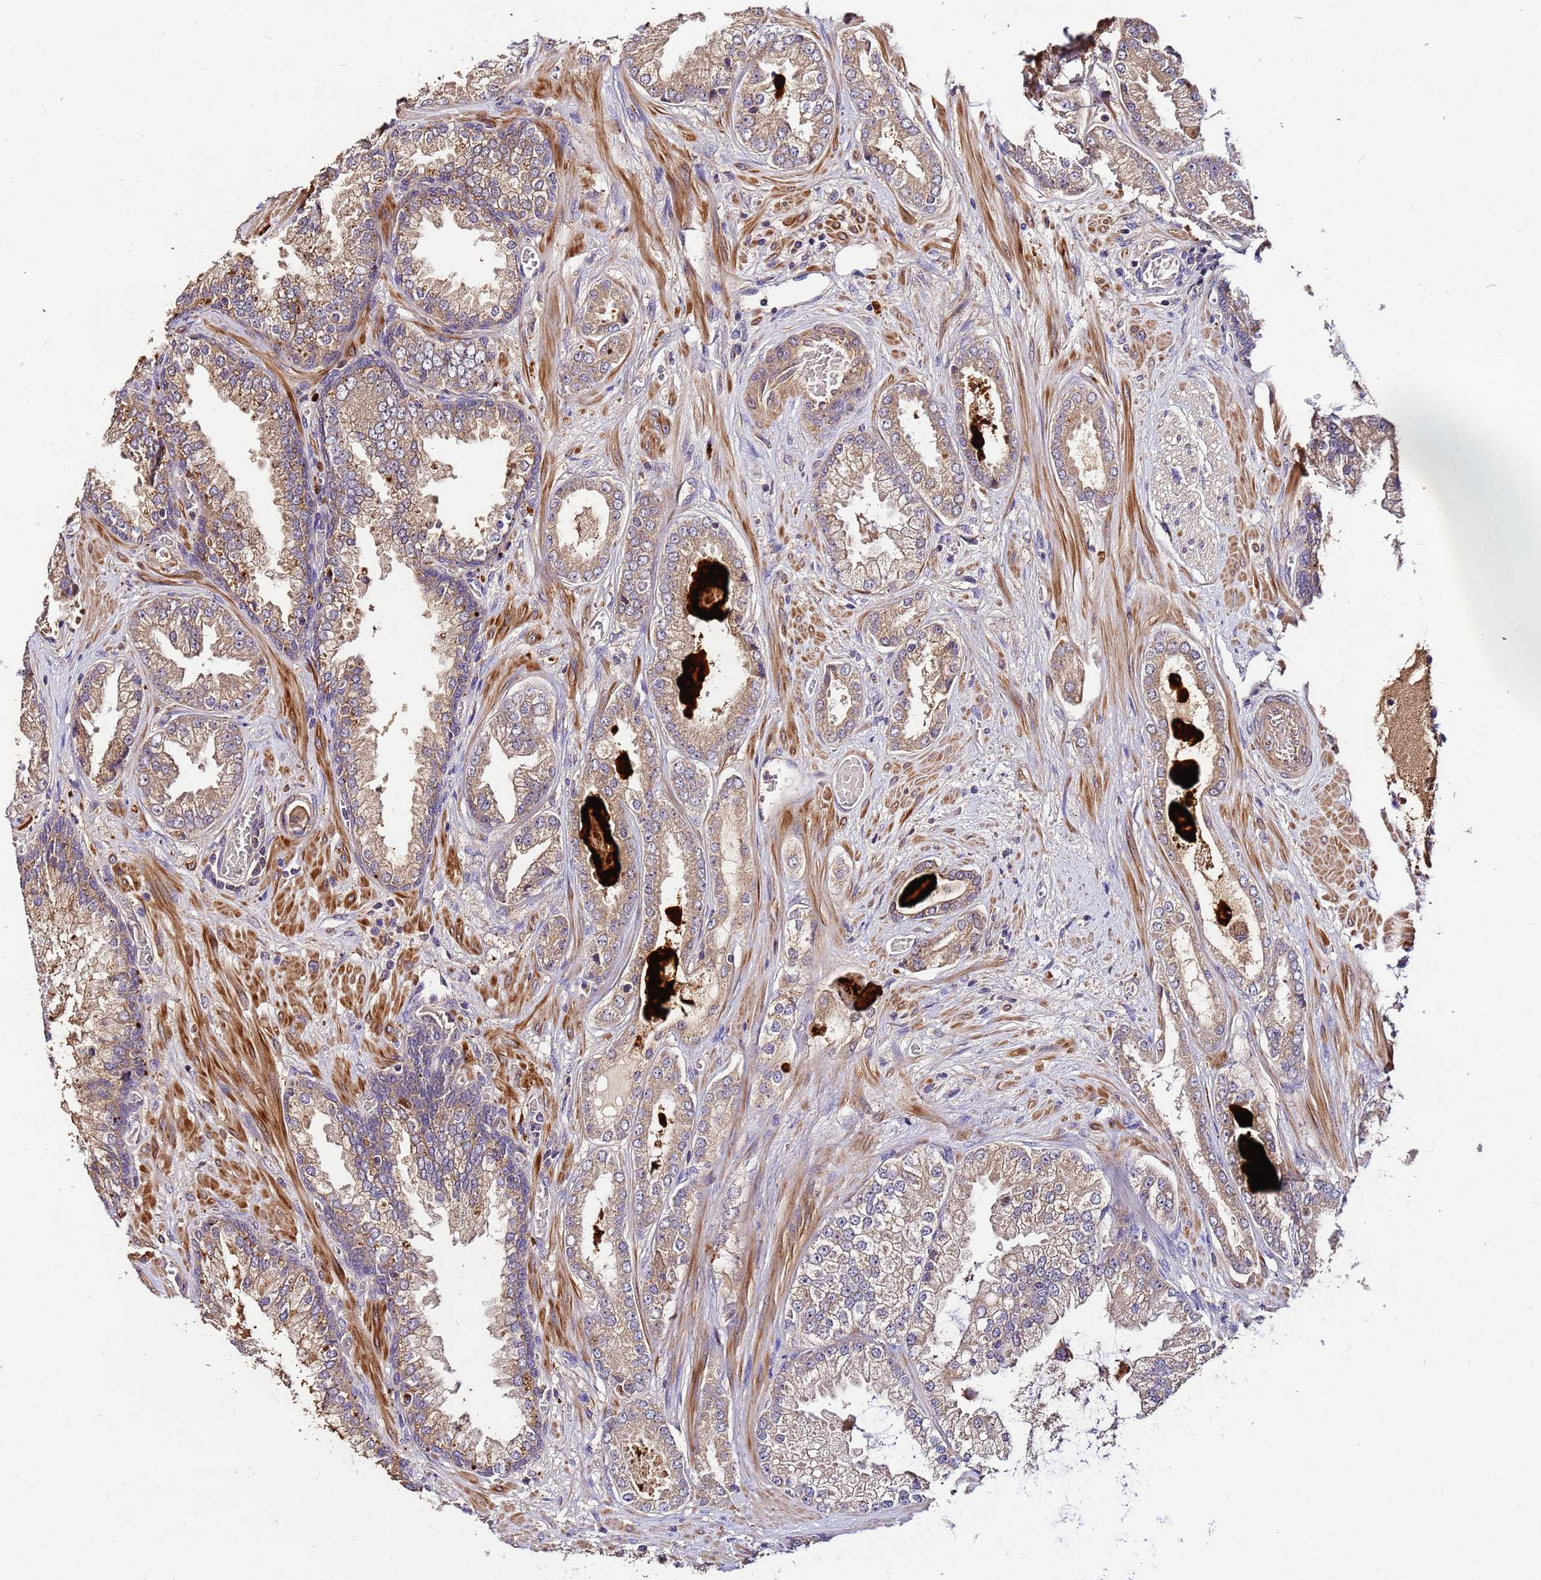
{"staining": {"intensity": "weak", "quantity": ">75%", "location": "cytoplasmic/membranous"}, "tissue": "prostate cancer", "cell_type": "Tumor cells", "image_type": "cancer", "snomed": [{"axis": "morphology", "description": "Adenocarcinoma, Low grade"}, {"axis": "topography", "description": "Prostate"}], "caption": "Human prostate low-grade adenocarcinoma stained with a brown dye shows weak cytoplasmic/membranous positive staining in about >75% of tumor cells.", "gene": "MTERF1", "patient": {"sex": "male", "age": 57}}